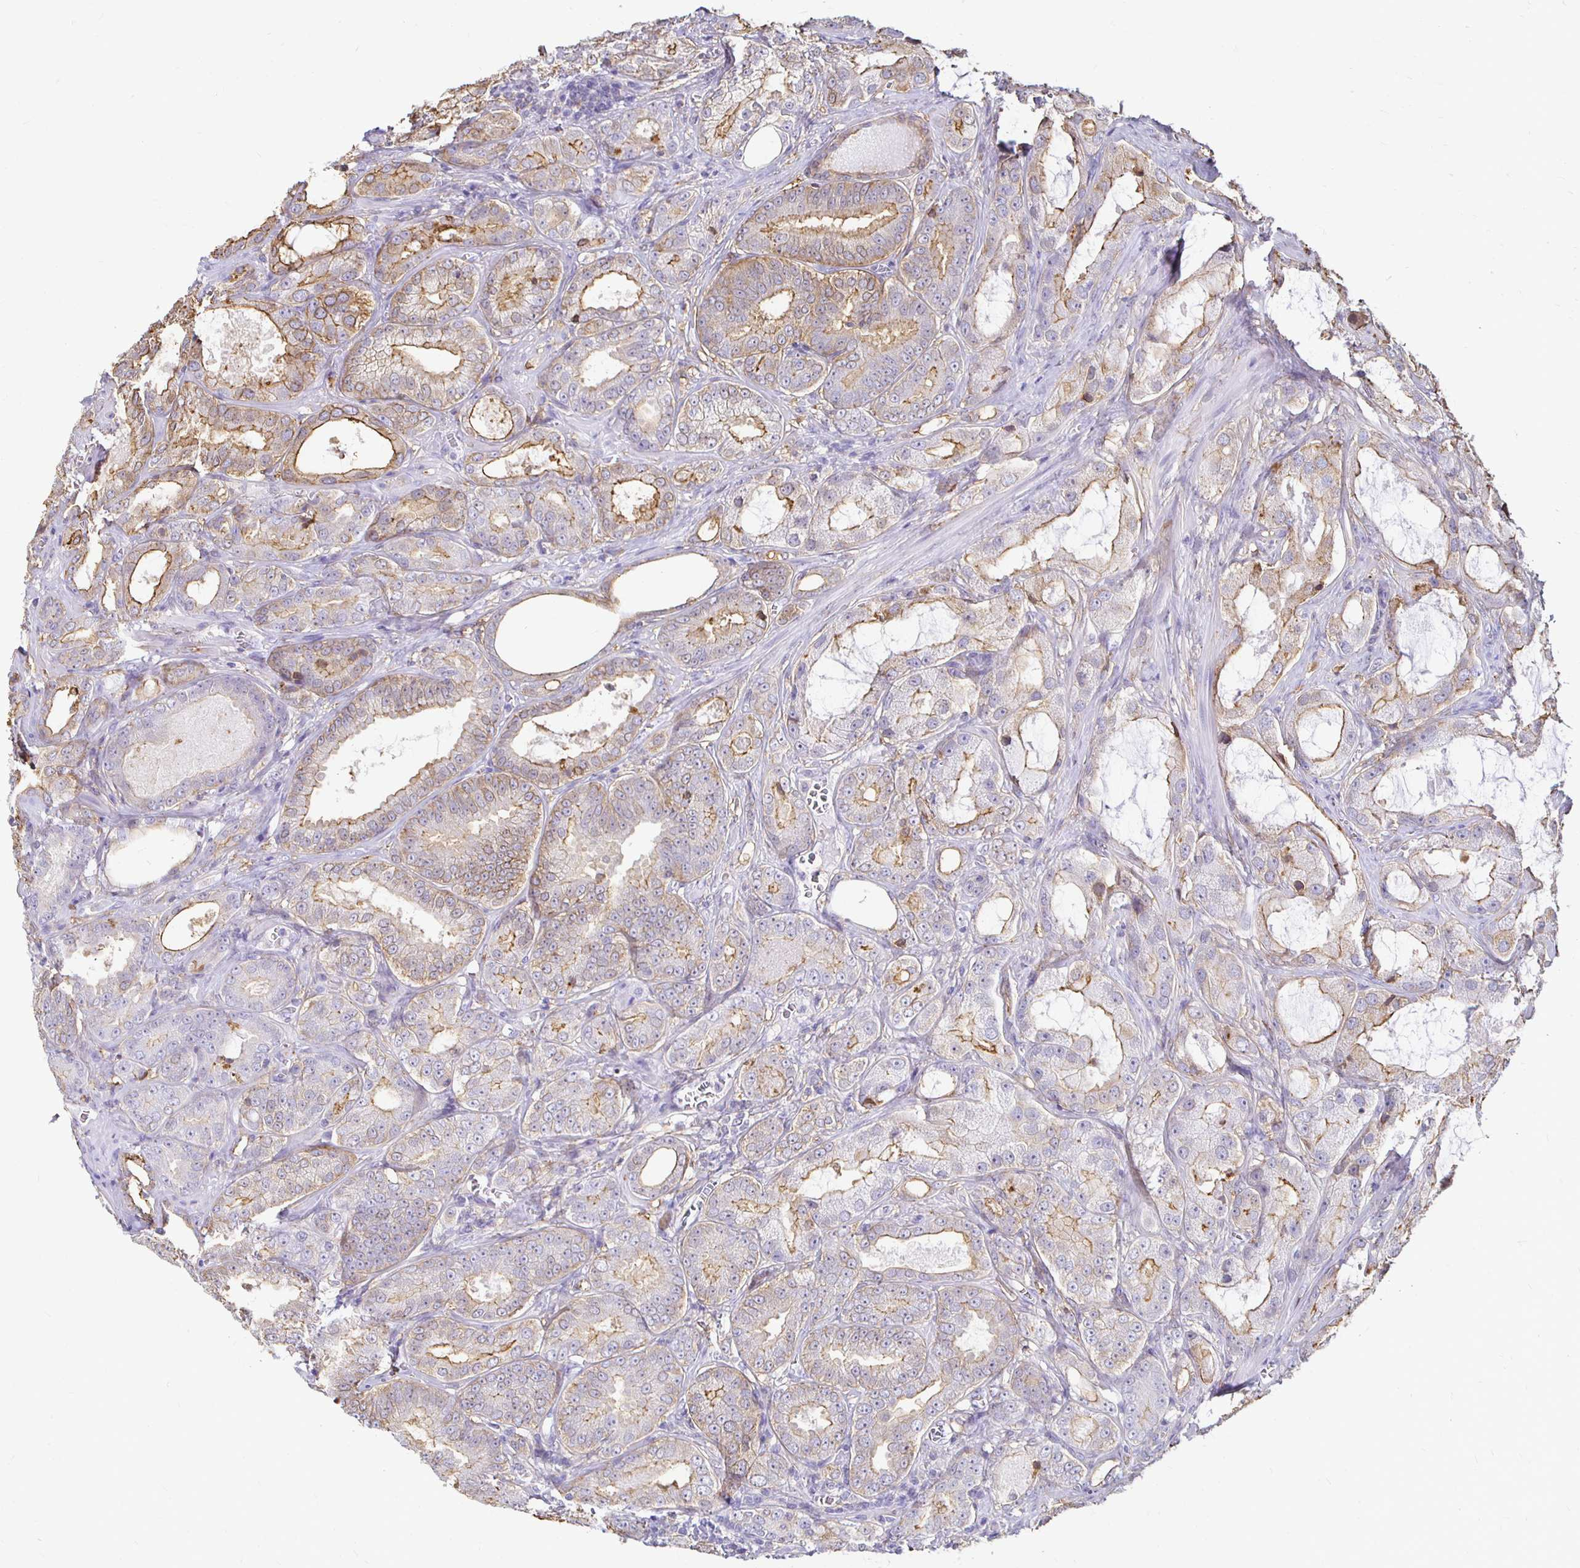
{"staining": {"intensity": "moderate", "quantity": "25%-75%", "location": "cytoplasmic/membranous"}, "tissue": "prostate cancer", "cell_type": "Tumor cells", "image_type": "cancer", "snomed": [{"axis": "morphology", "description": "Adenocarcinoma, High grade"}, {"axis": "topography", "description": "Prostate"}], "caption": "Immunohistochemical staining of human prostate cancer shows moderate cytoplasmic/membranous protein positivity in approximately 25%-75% of tumor cells.", "gene": "TAS1R3", "patient": {"sex": "male", "age": 64}}